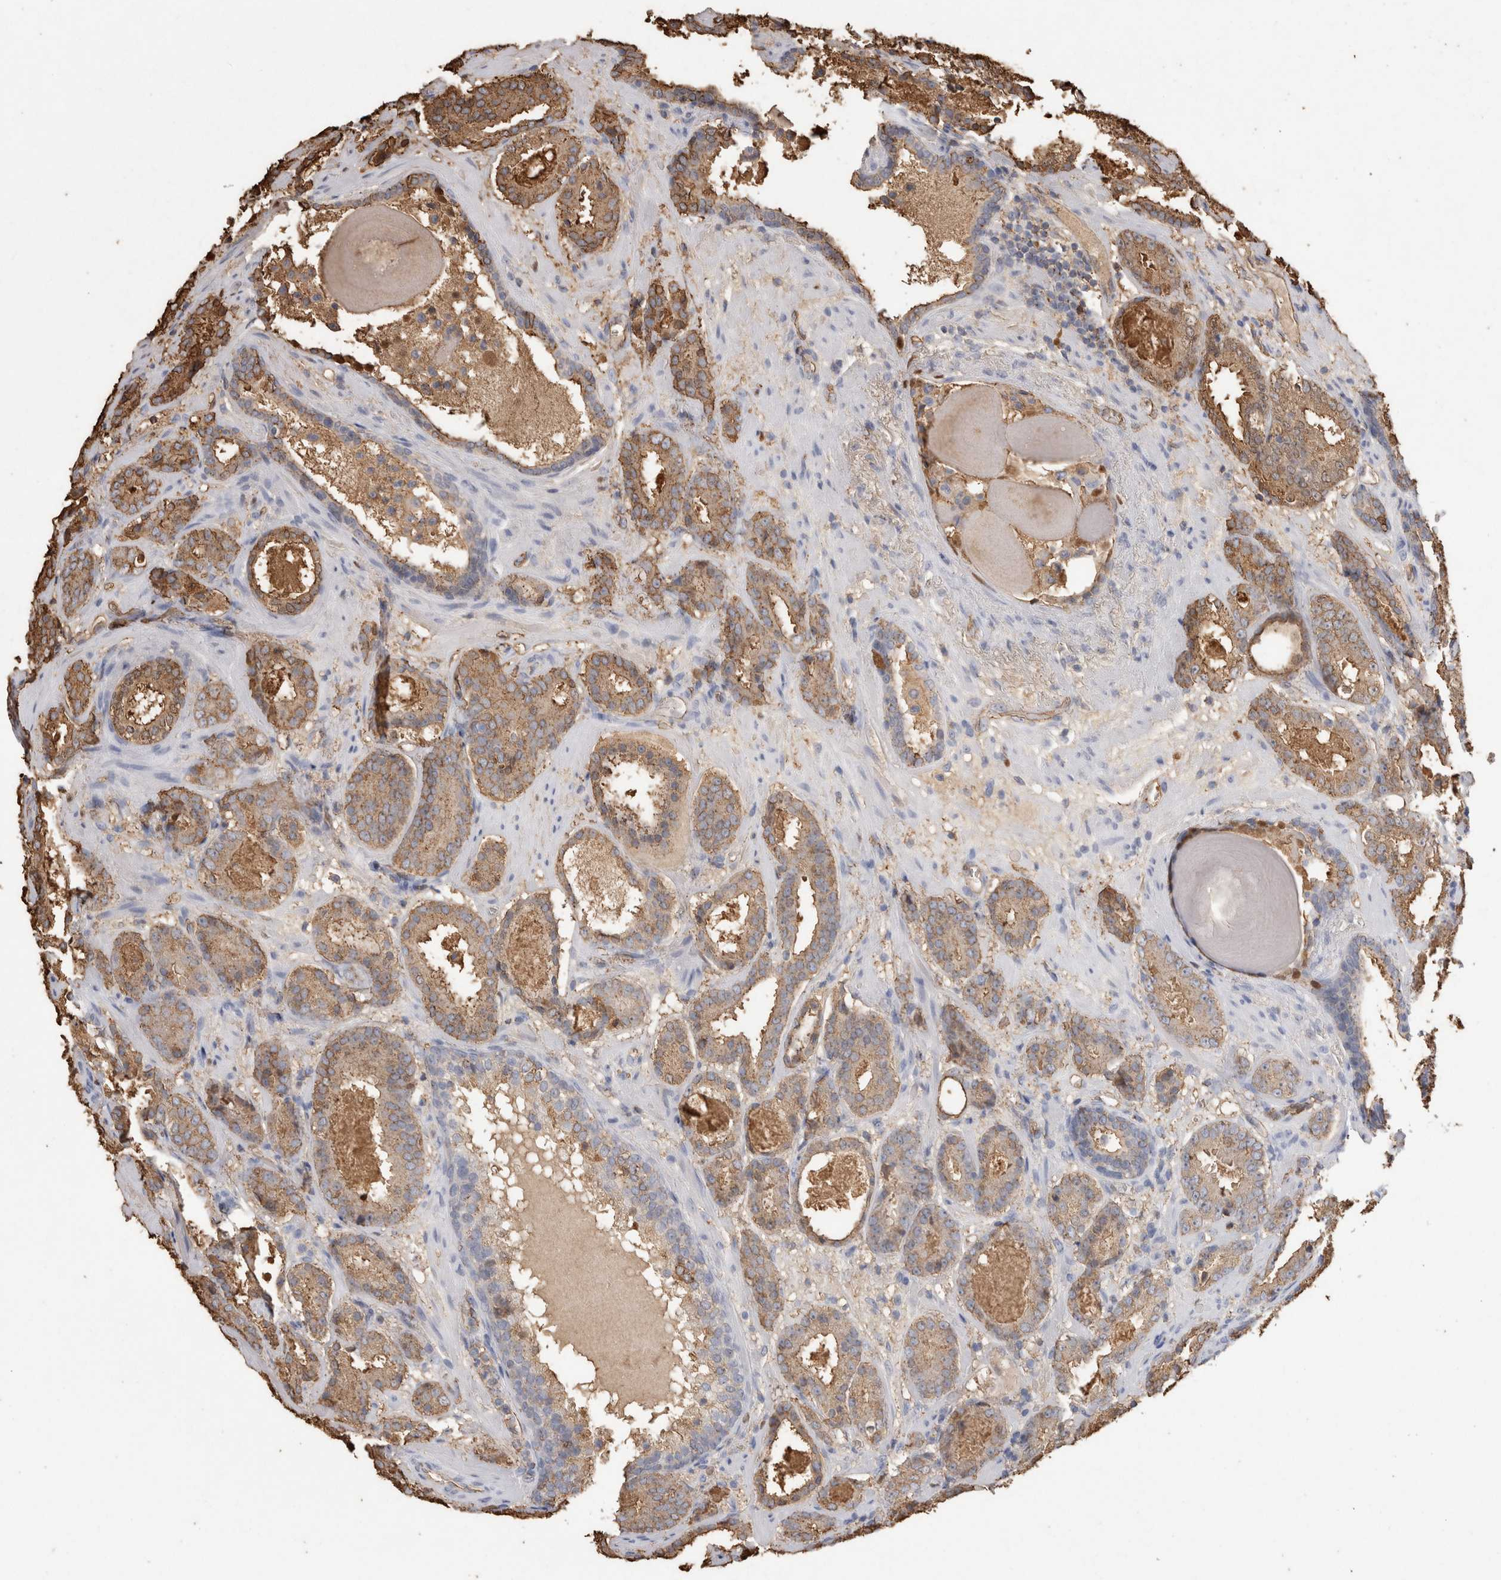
{"staining": {"intensity": "moderate", "quantity": "25%-75%", "location": "cytoplasmic/membranous"}, "tissue": "prostate cancer", "cell_type": "Tumor cells", "image_type": "cancer", "snomed": [{"axis": "morphology", "description": "Adenocarcinoma, Low grade"}, {"axis": "topography", "description": "Prostate"}], "caption": "This image demonstrates immunohistochemistry (IHC) staining of human adenocarcinoma (low-grade) (prostate), with medium moderate cytoplasmic/membranous expression in approximately 25%-75% of tumor cells.", "gene": "IL17RC", "patient": {"sex": "male", "age": 69}}